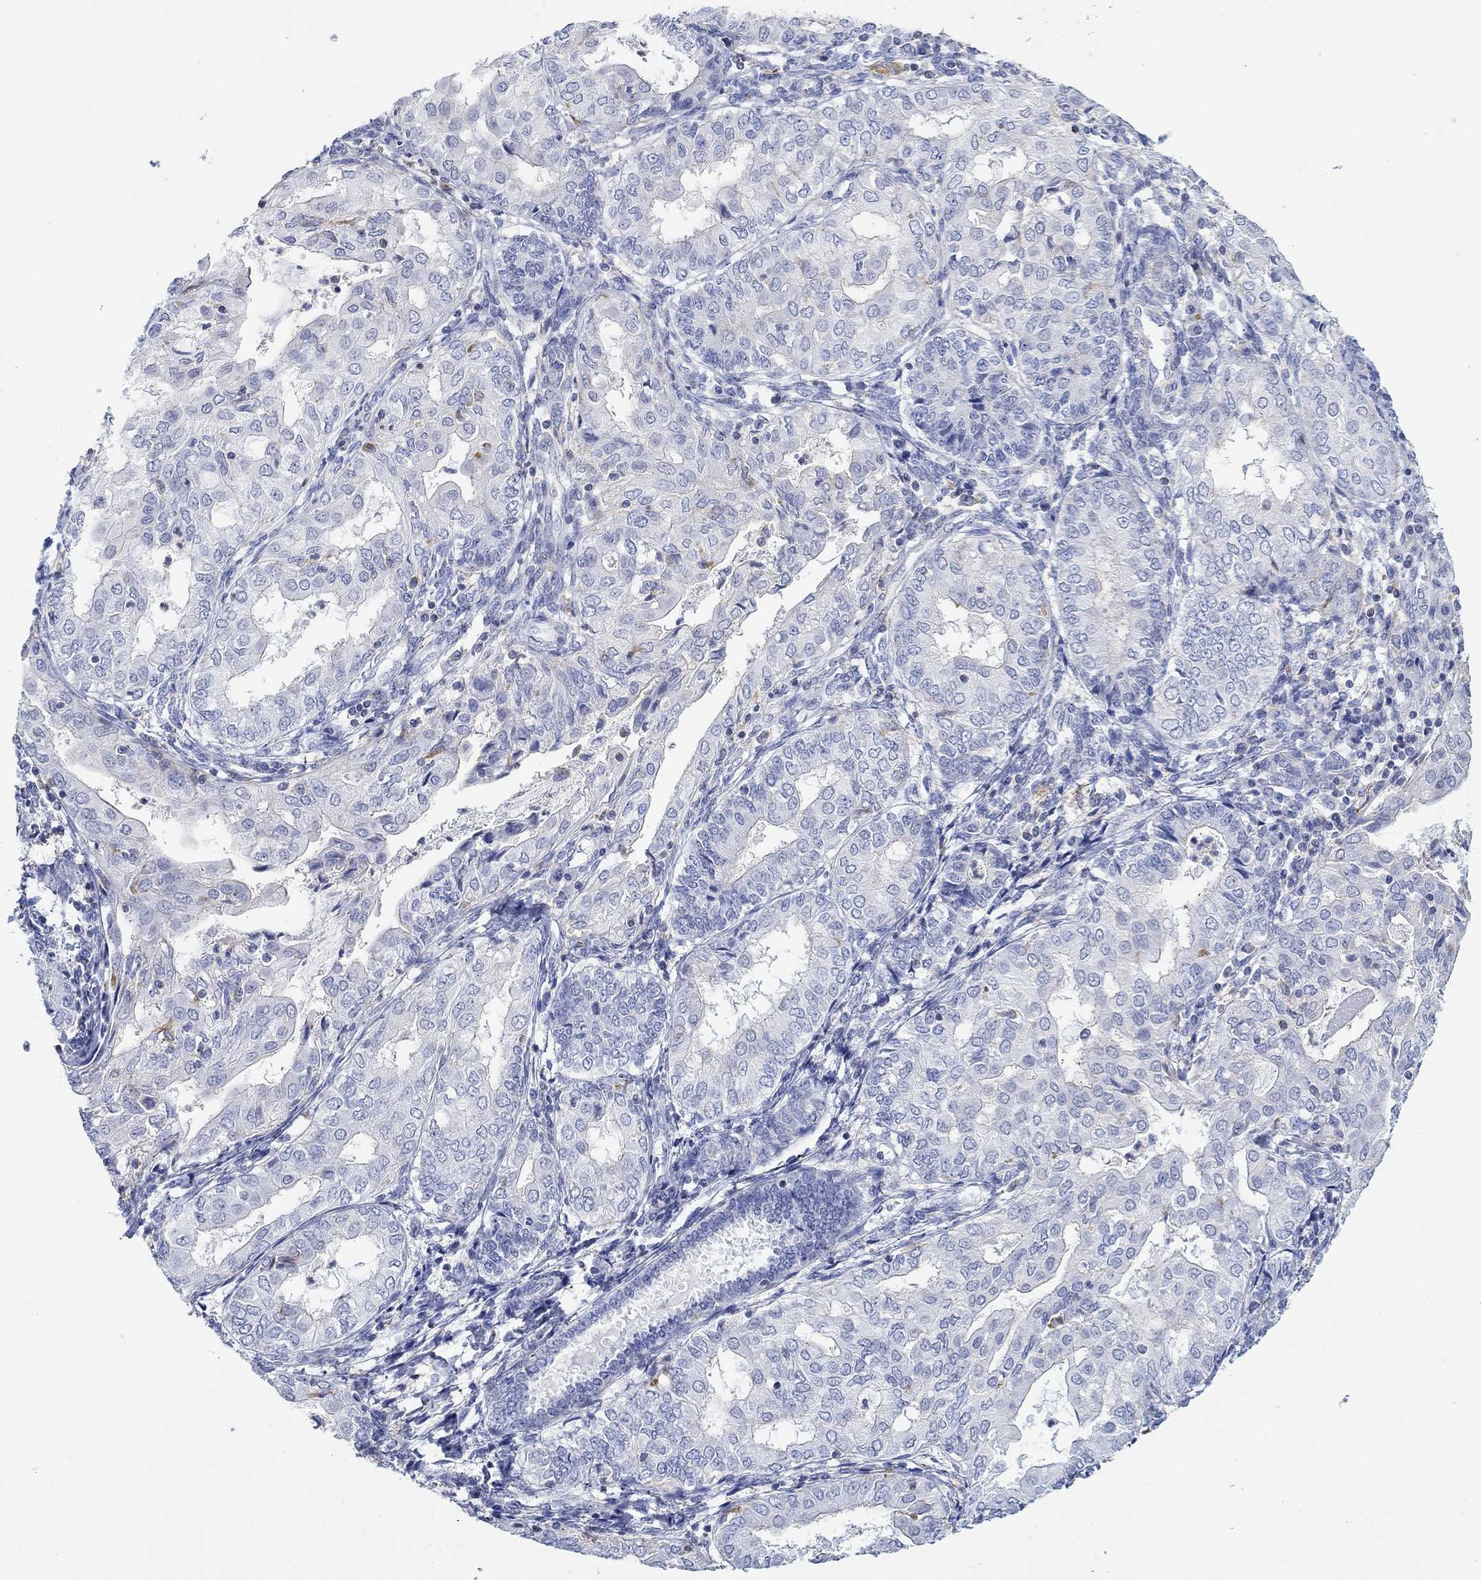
{"staining": {"intensity": "negative", "quantity": "none", "location": "none"}, "tissue": "endometrial cancer", "cell_type": "Tumor cells", "image_type": "cancer", "snomed": [{"axis": "morphology", "description": "Adenocarcinoma, NOS"}, {"axis": "topography", "description": "Endometrium"}], "caption": "Immunohistochemistry micrograph of human endometrial adenocarcinoma stained for a protein (brown), which reveals no expression in tumor cells.", "gene": "PPIL6", "patient": {"sex": "female", "age": 68}}